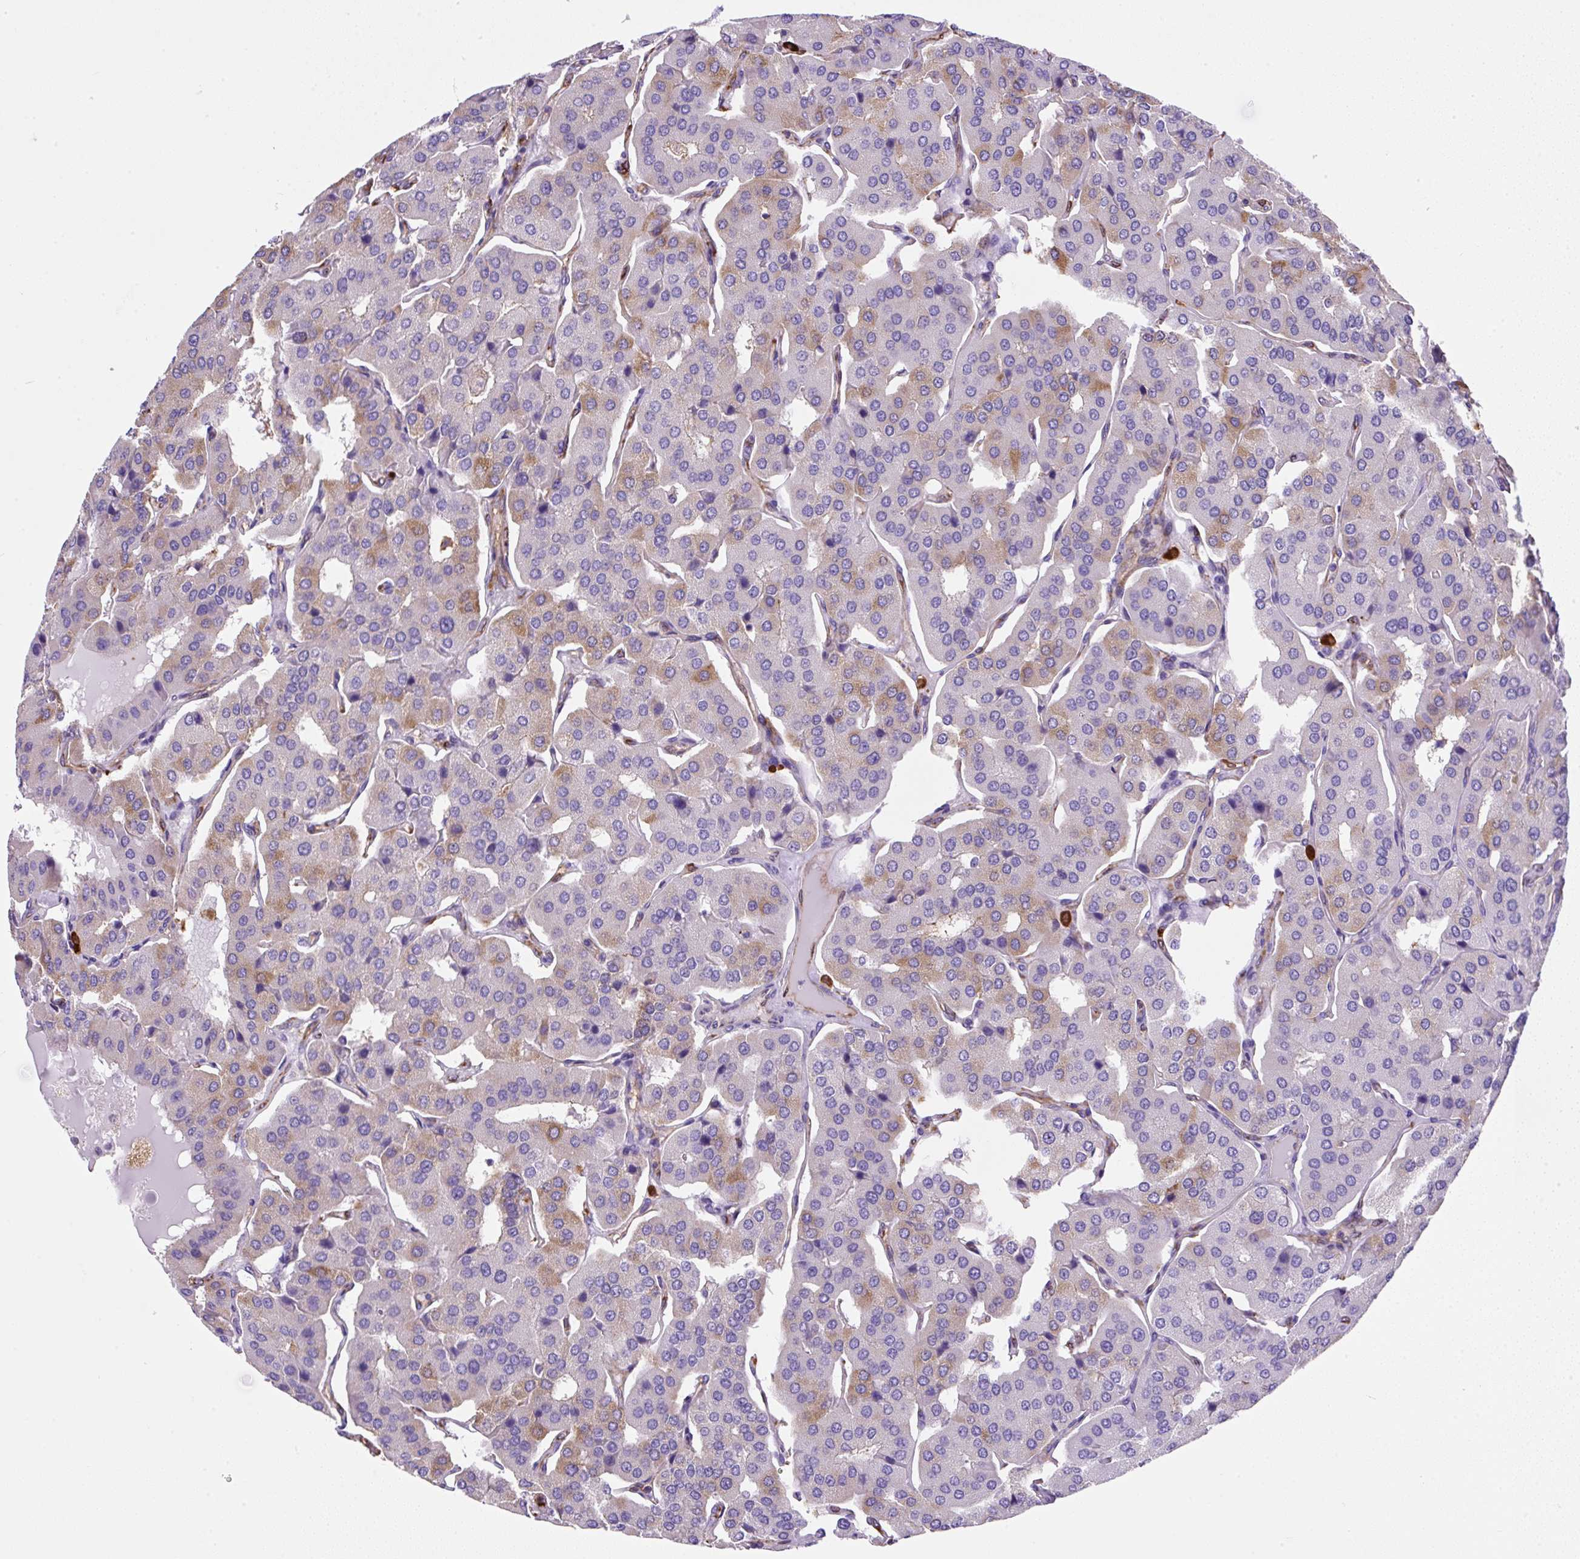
{"staining": {"intensity": "weak", "quantity": "<25%", "location": "cytoplasmic/membranous"}, "tissue": "parathyroid gland", "cell_type": "Glandular cells", "image_type": "normal", "snomed": [{"axis": "morphology", "description": "Normal tissue, NOS"}, {"axis": "morphology", "description": "Adenoma, NOS"}, {"axis": "topography", "description": "Parathyroid gland"}], "caption": "An immunohistochemistry micrograph of benign parathyroid gland is shown. There is no staining in glandular cells of parathyroid gland.", "gene": "MAGEB5", "patient": {"sex": "female", "age": 86}}